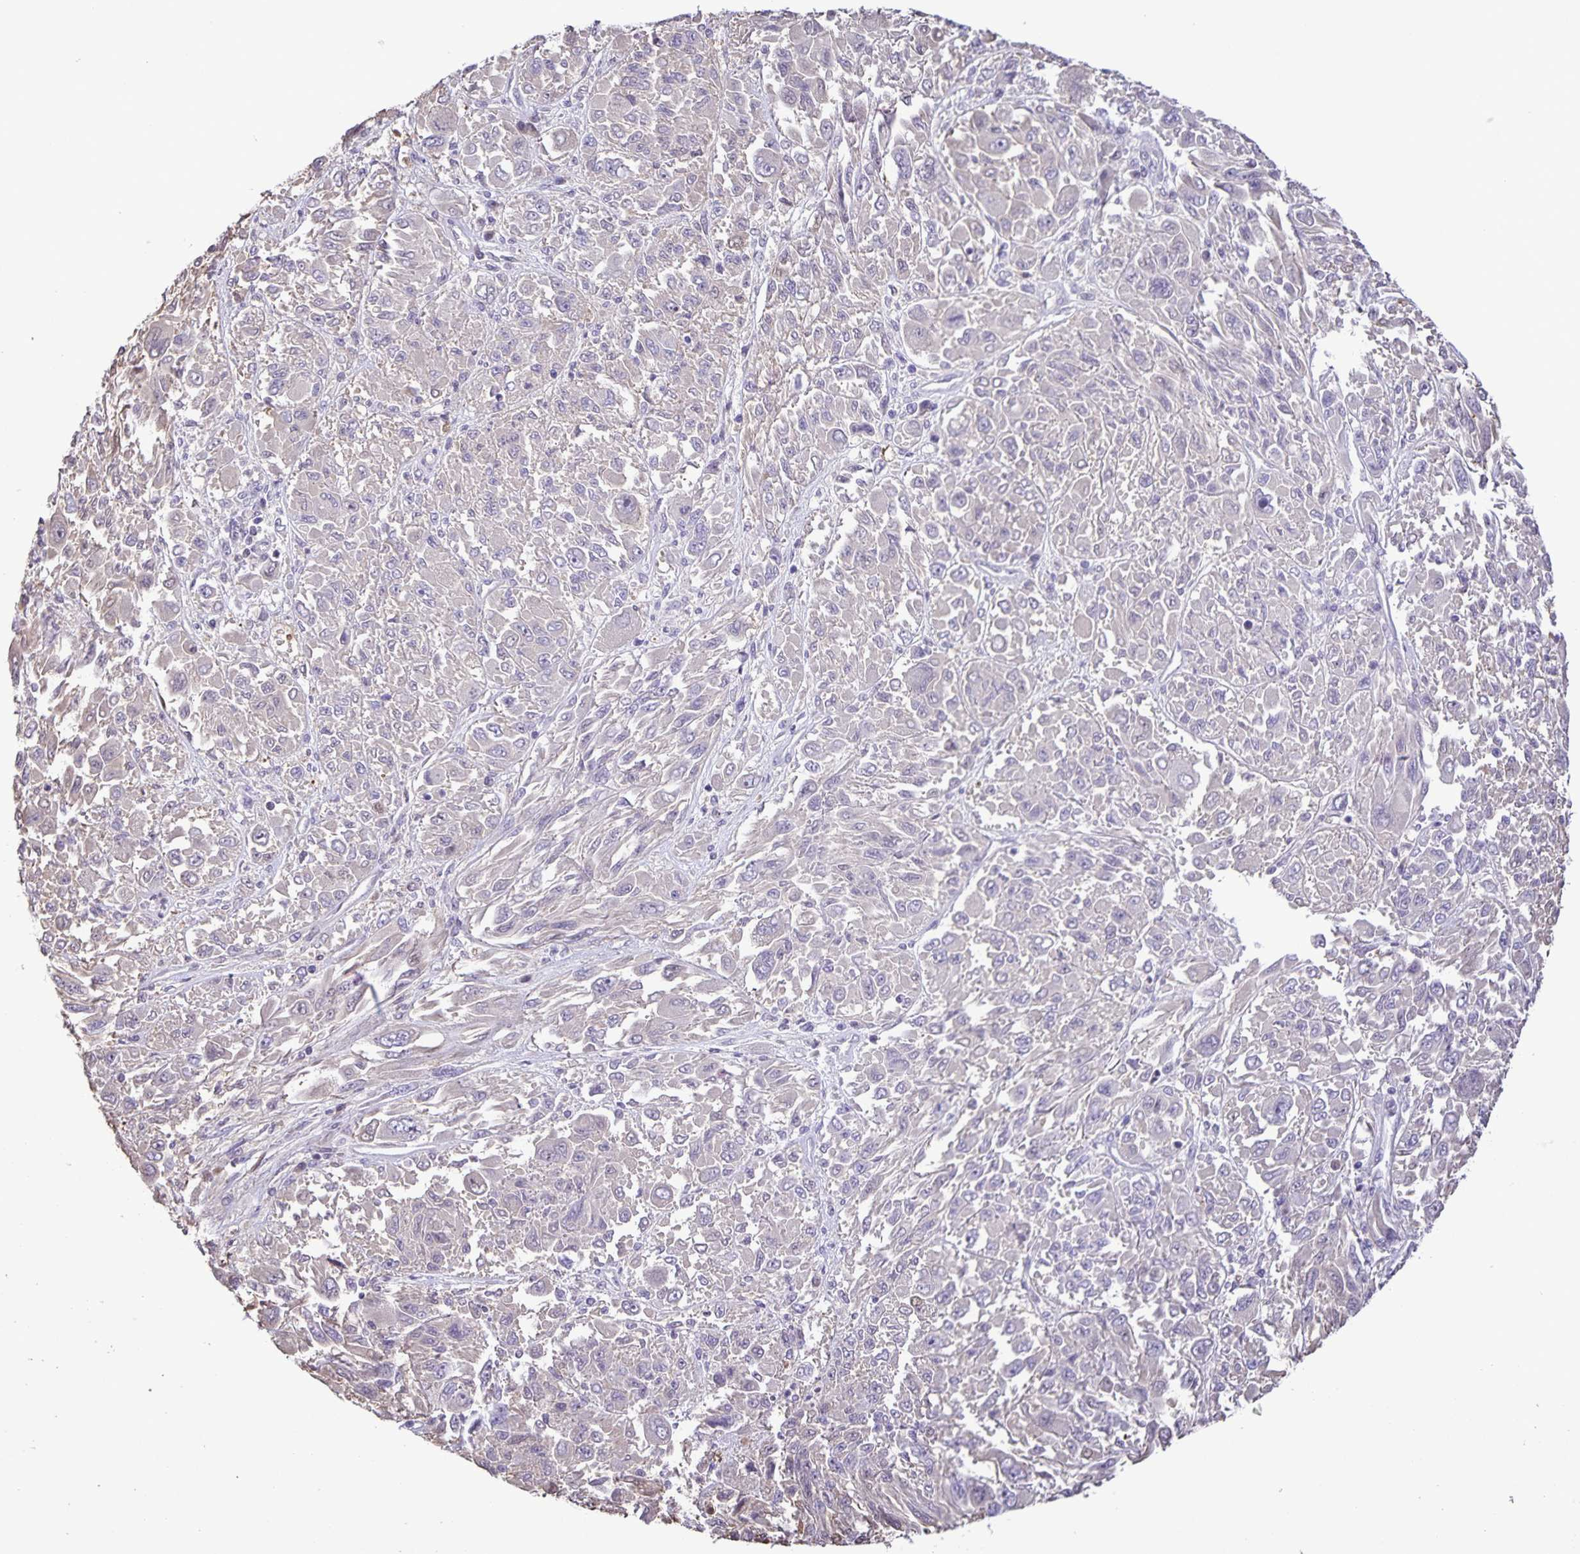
{"staining": {"intensity": "negative", "quantity": "none", "location": "none"}, "tissue": "melanoma", "cell_type": "Tumor cells", "image_type": "cancer", "snomed": [{"axis": "morphology", "description": "Malignant melanoma, NOS"}, {"axis": "topography", "description": "Skin"}], "caption": "Tumor cells are negative for protein expression in human malignant melanoma.", "gene": "ONECUT2", "patient": {"sex": "female", "age": 91}}